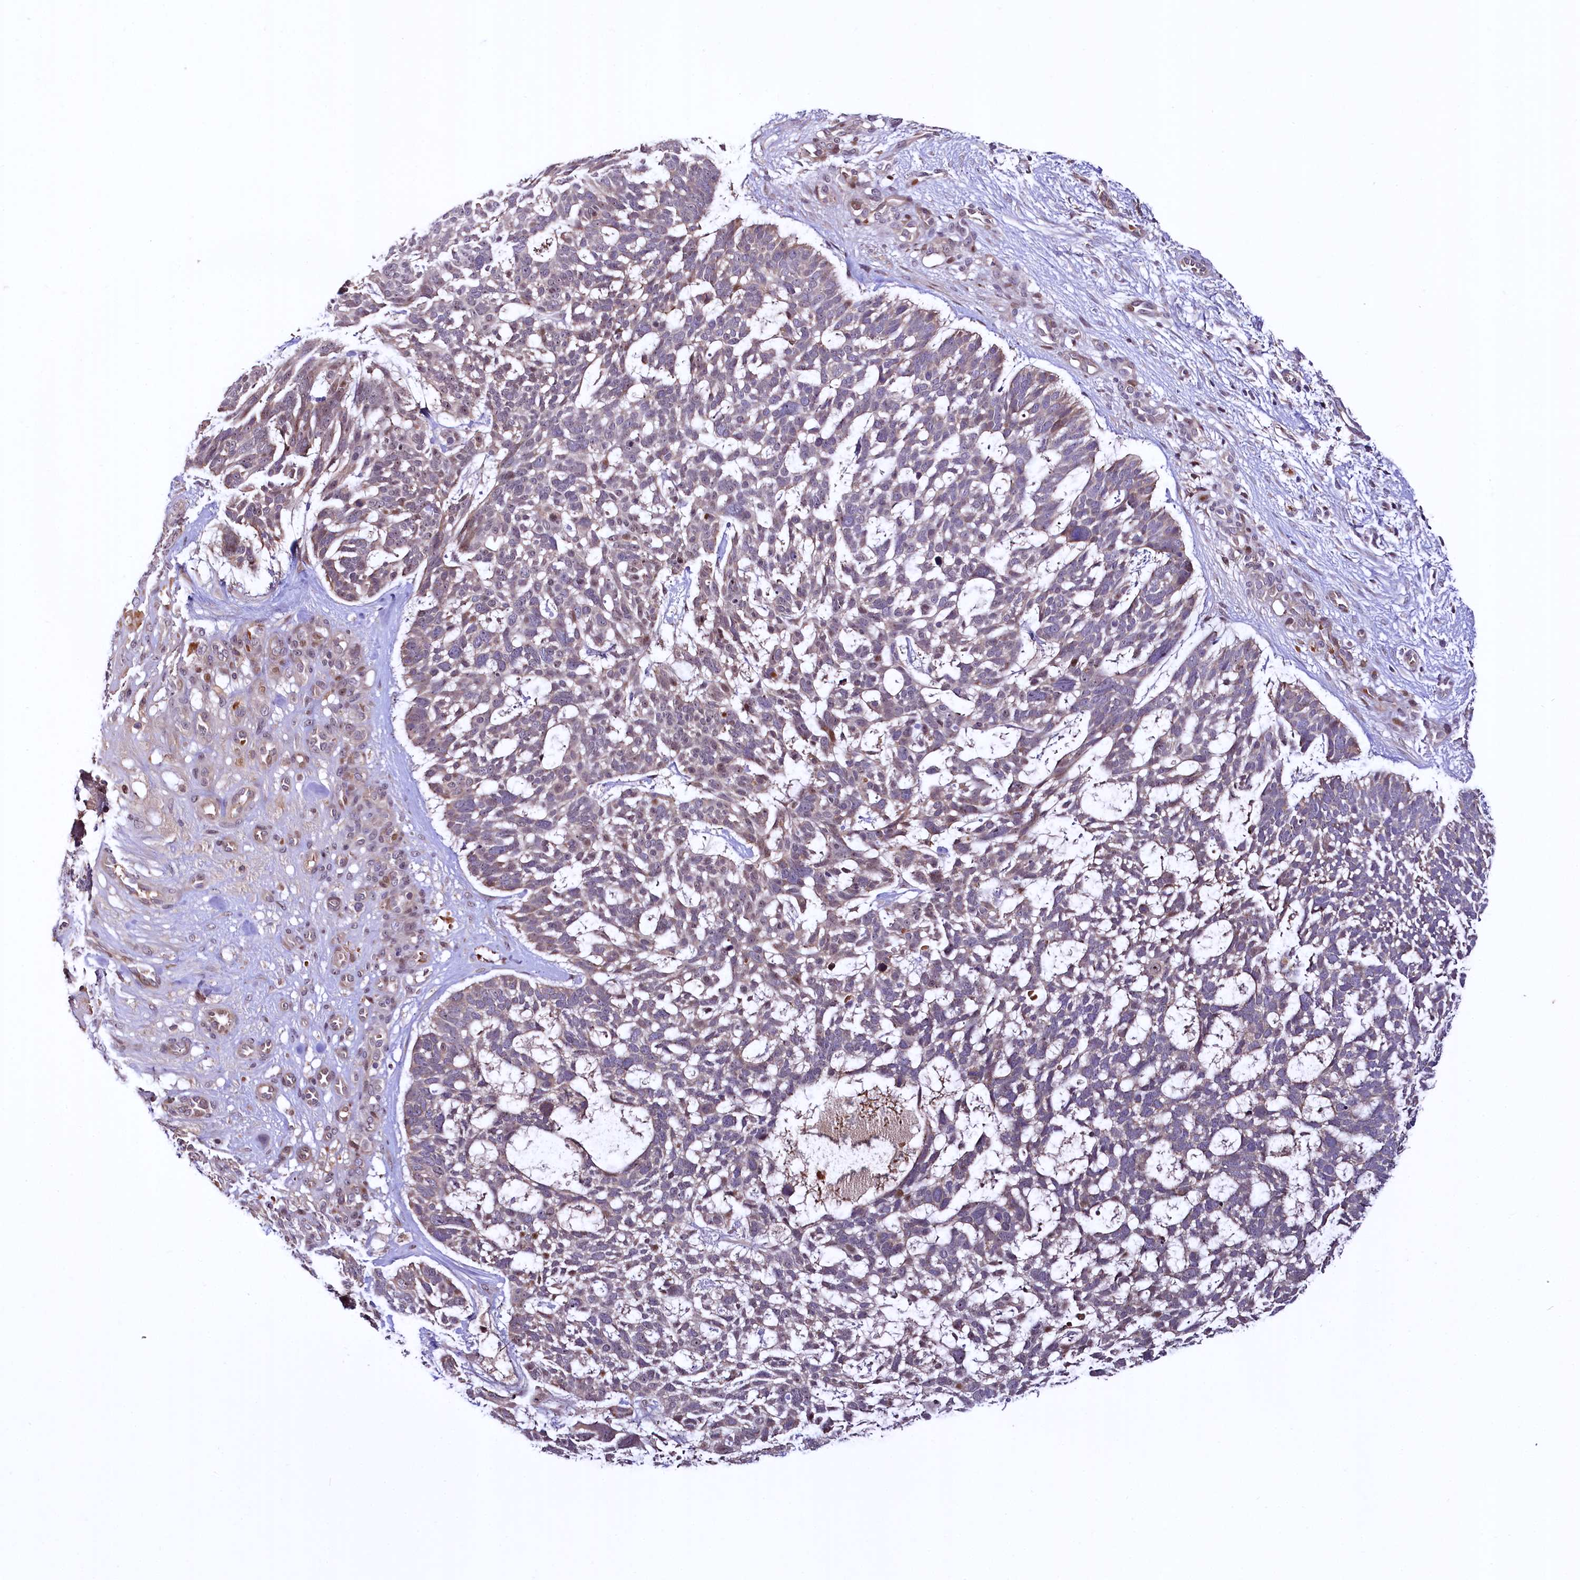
{"staining": {"intensity": "weak", "quantity": "25%-75%", "location": "cytoplasmic/membranous"}, "tissue": "skin cancer", "cell_type": "Tumor cells", "image_type": "cancer", "snomed": [{"axis": "morphology", "description": "Basal cell carcinoma"}, {"axis": "topography", "description": "Skin"}], "caption": "This is an image of immunohistochemistry staining of skin basal cell carcinoma, which shows weak expression in the cytoplasmic/membranous of tumor cells.", "gene": "N4BP2L1", "patient": {"sex": "male", "age": 88}}